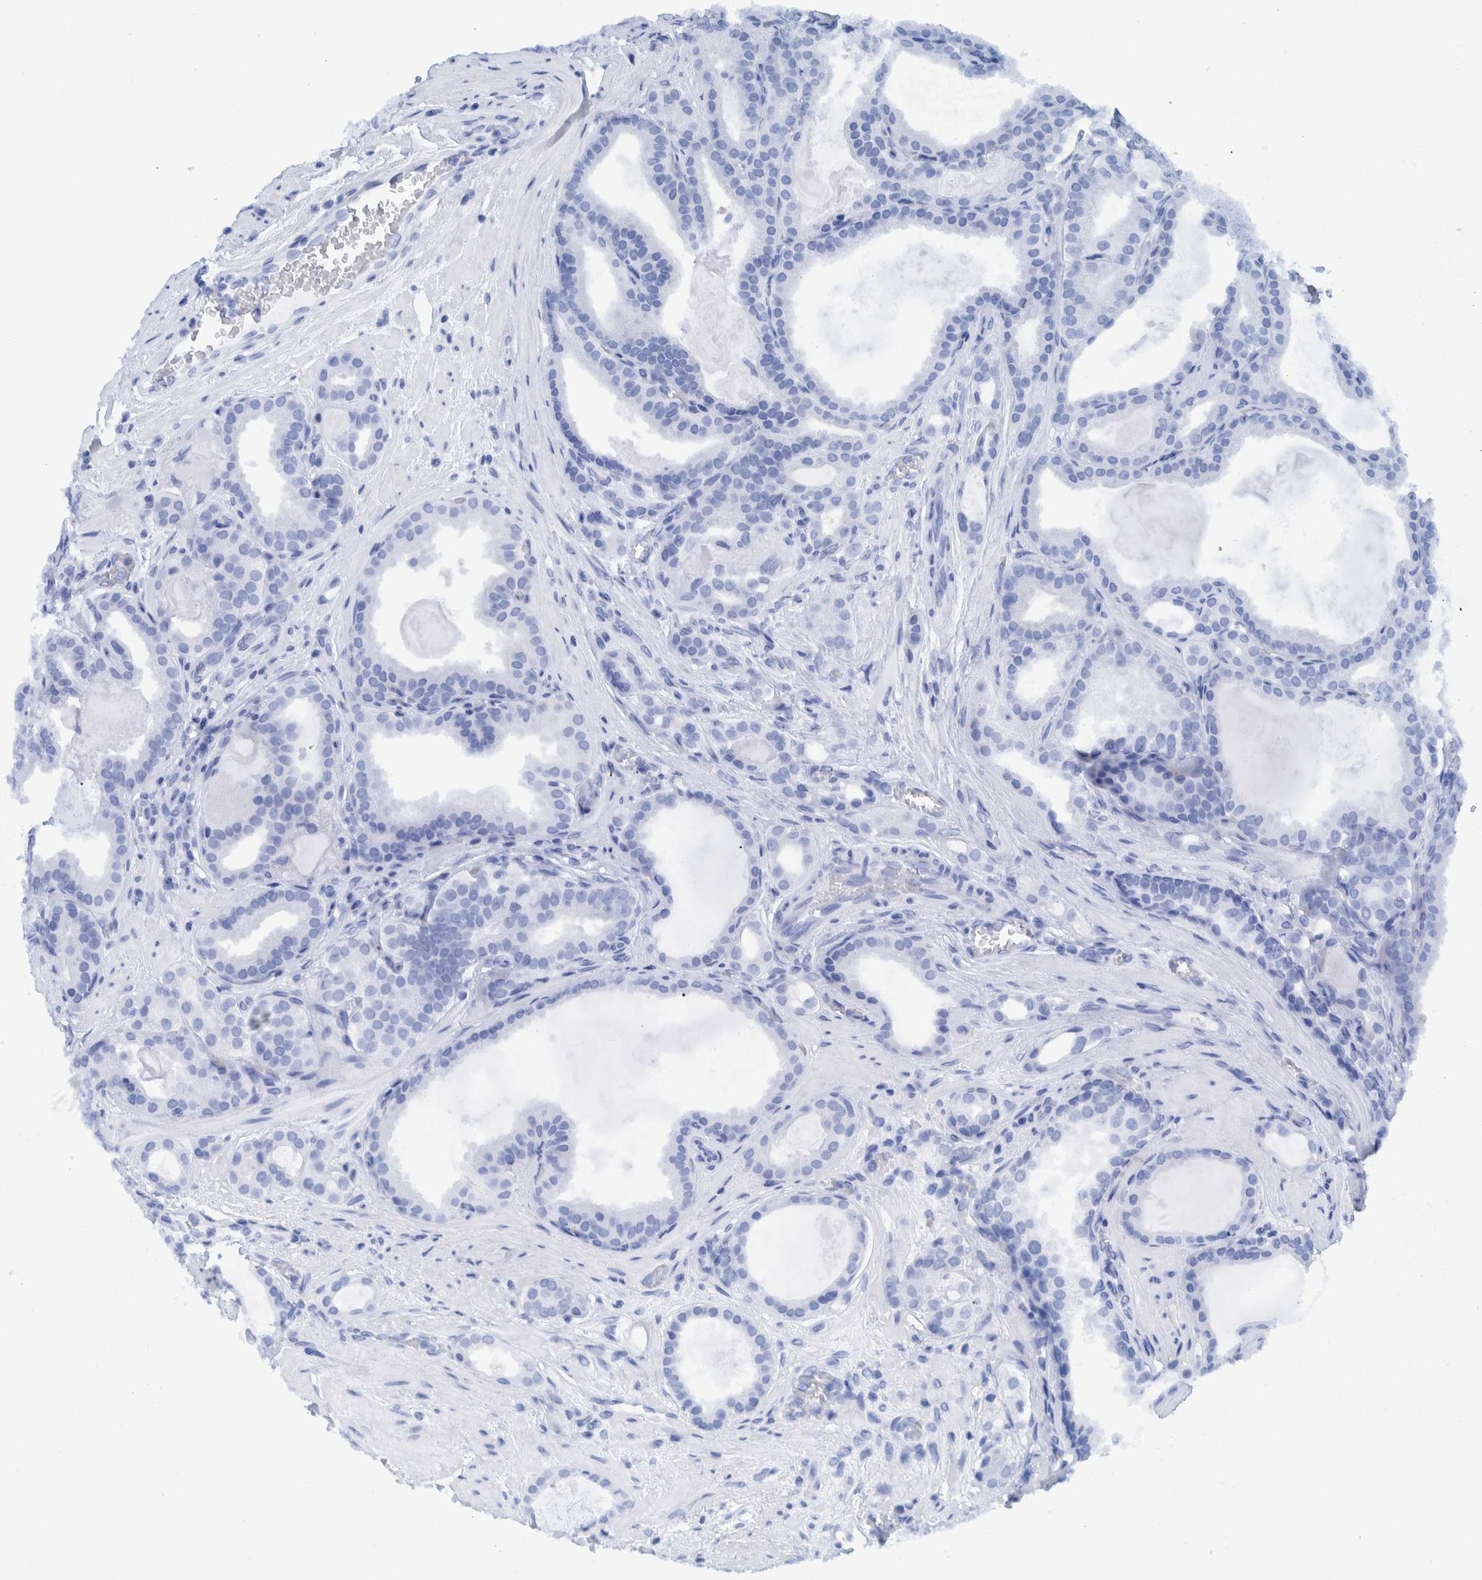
{"staining": {"intensity": "negative", "quantity": "none", "location": "none"}, "tissue": "prostate cancer", "cell_type": "Tumor cells", "image_type": "cancer", "snomed": [{"axis": "morphology", "description": "Adenocarcinoma, High grade"}, {"axis": "topography", "description": "Prostate"}], "caption": "Immunohistochemical staining of adenocarcinoma (high-grade) (prostate) shows no significant expression in tumor cells. Brightfield microscopy of IHC stained with DAB (brown) and hematoxylin (blue), captured at high magnification.", "gene": "BZW2", "patient": {"sex": "male", "age": 60}}